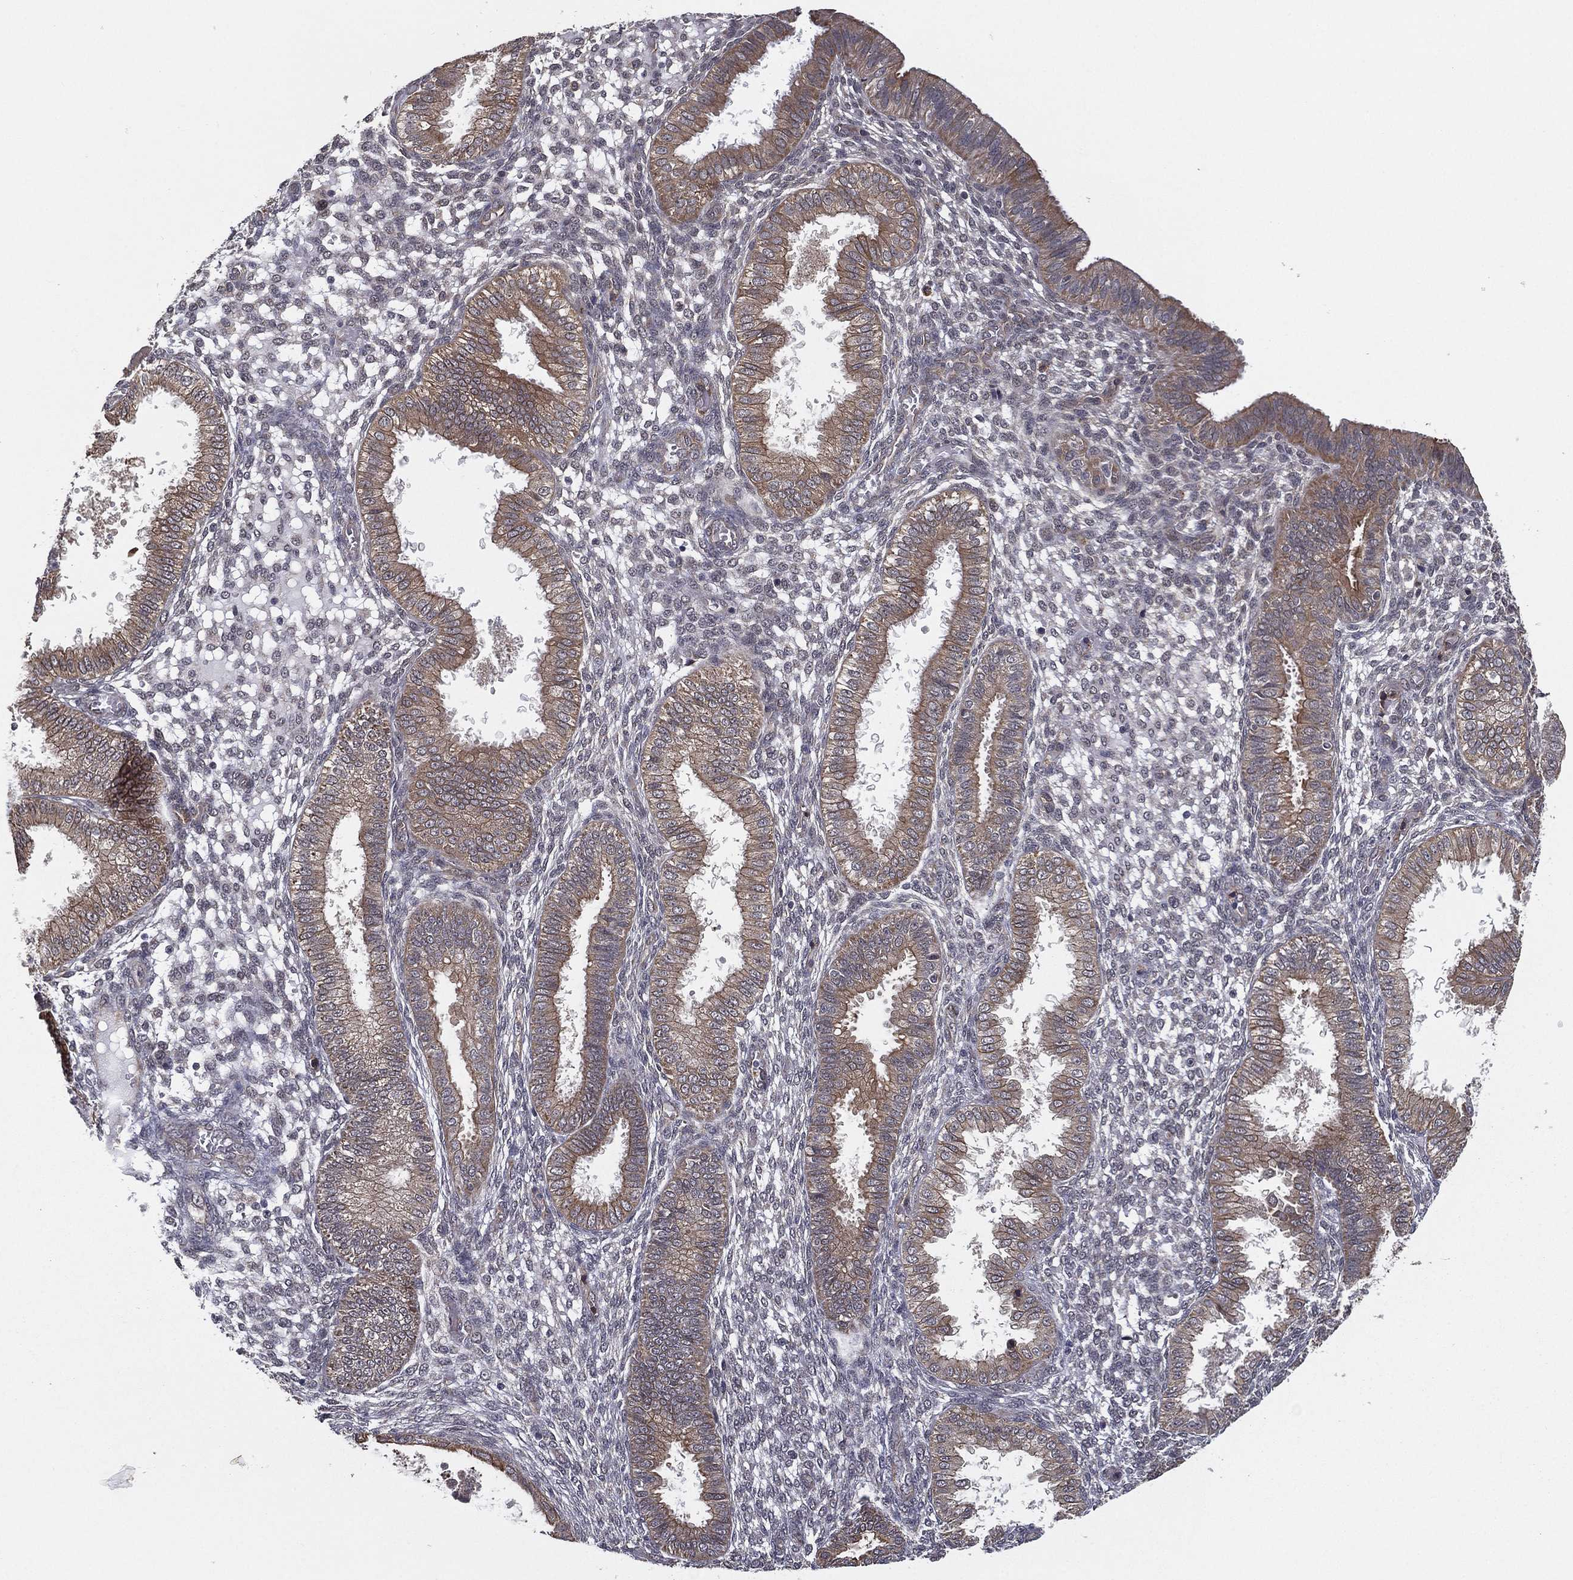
{"staining": {"intensity": "weak", "quantity": "<25%", "location": "cytoplasmic/membranous"}, "tissue": "endometrium", "cell_type": "Cells in endometrial stroma", "image_type": "normal", "snomed": [{"axis": "morphology", "description": "Normal tissue, NOS"}, {"axis": "topography", "description": "Endometrium"}], "caption": "Cells in endometrial stroma are negative for brown protein staining in unremarkable endometrium. (Immunohistochemistry, brightfield microscopy, high magnification).", "gene": "UACA", "patient": {"sex": "female", "age": 43}}